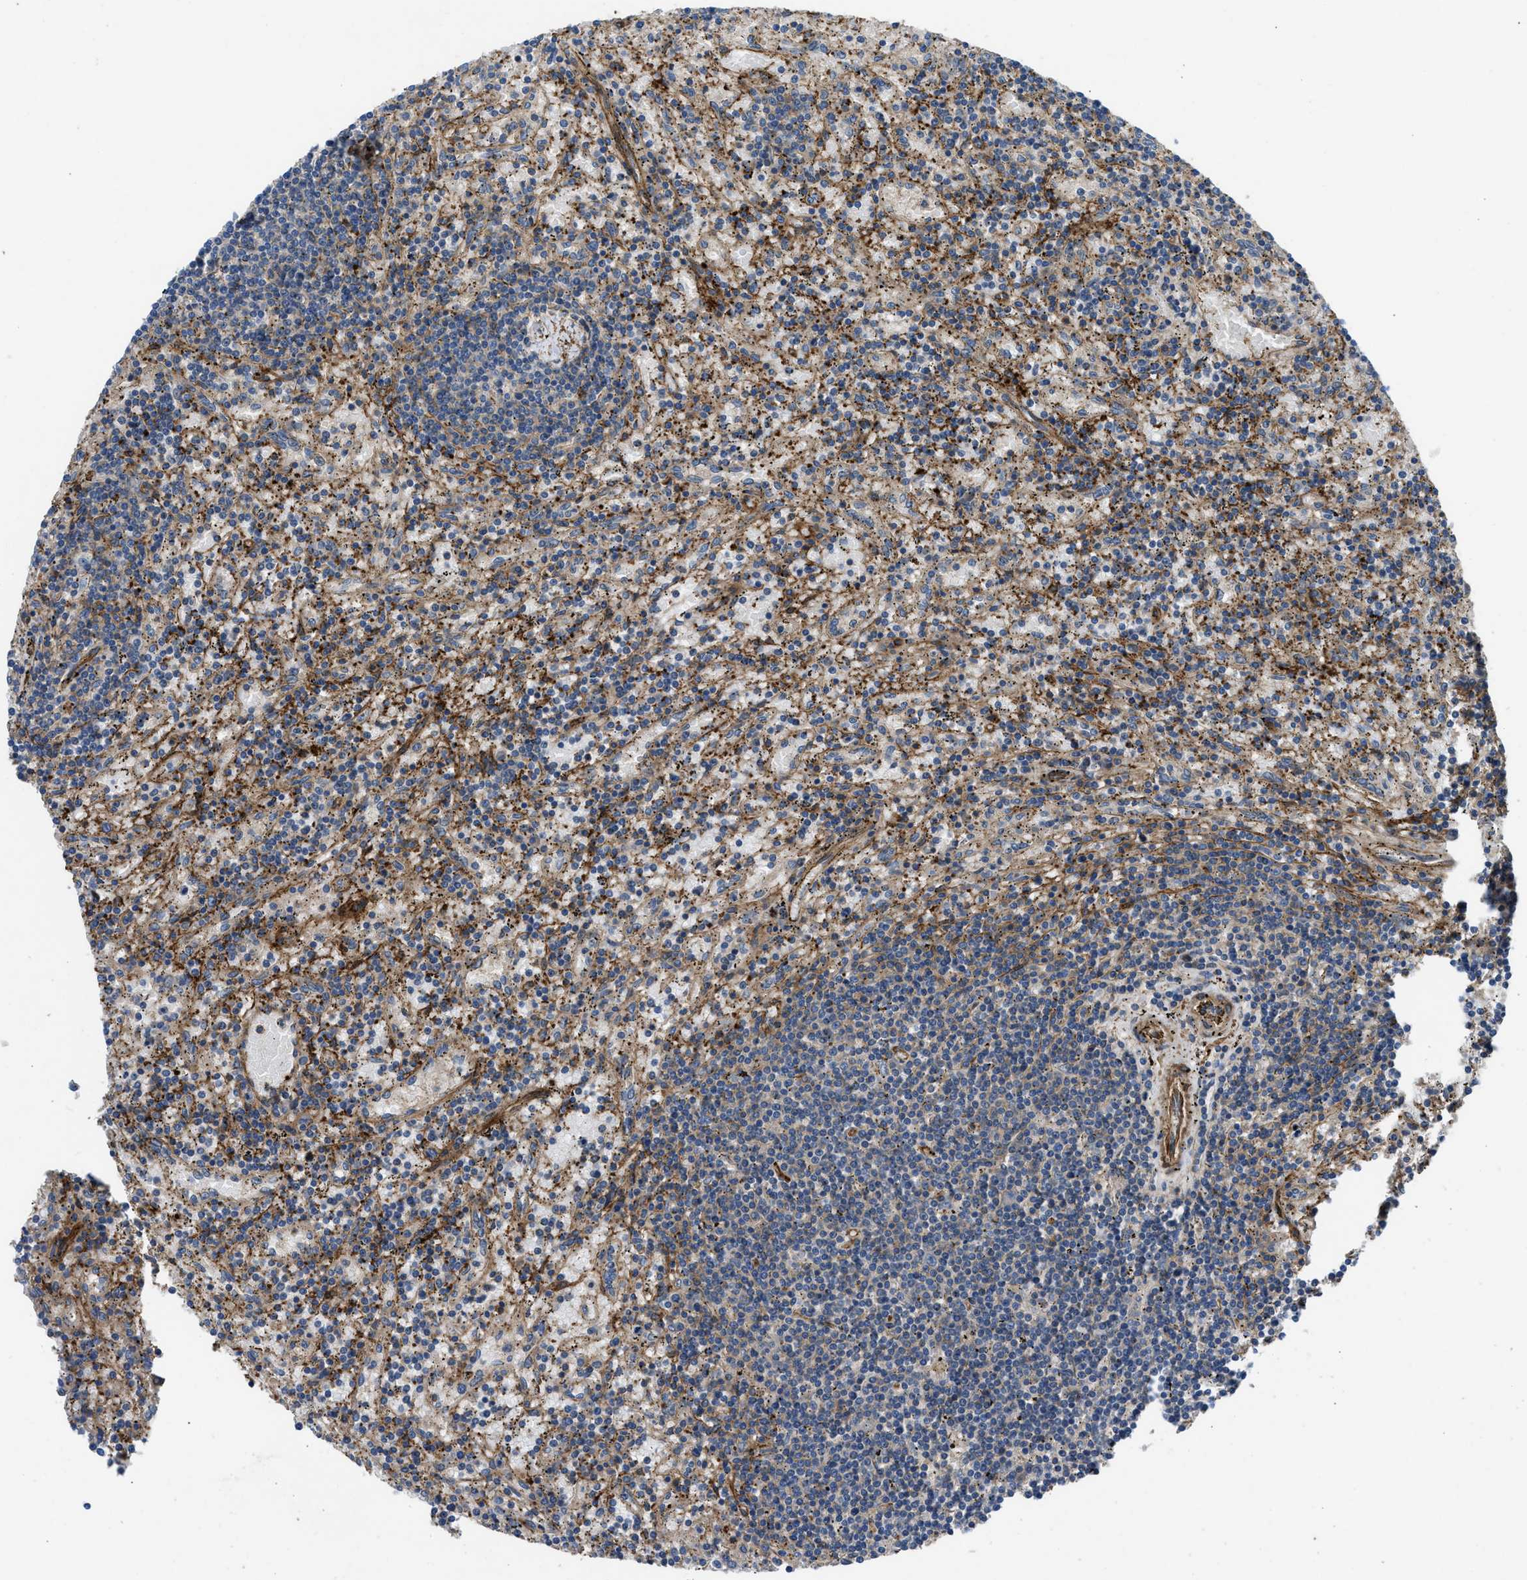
{"staining": {"intensity": "moderate", "quantity": "<25%", "location": "cytoplasmic/membranous"}, "tissue": "lymphoma", "cell_type": "Tumor cells", "image_type": "cancer", "snomed": [{"axis": "morphology", "description": "Malignant lymphoma, non-Hodgkin's type, Low grade"}, {"axis": "topography", "description": "Spleen"}], "caption": "Protein expression analysis of lymphoma demonstrates moderate cytoplasmic/membranous expression in about <25% of tumor cells.", "gene": "NYNRIN", "patient": {"sex": "male", "age": 76}}